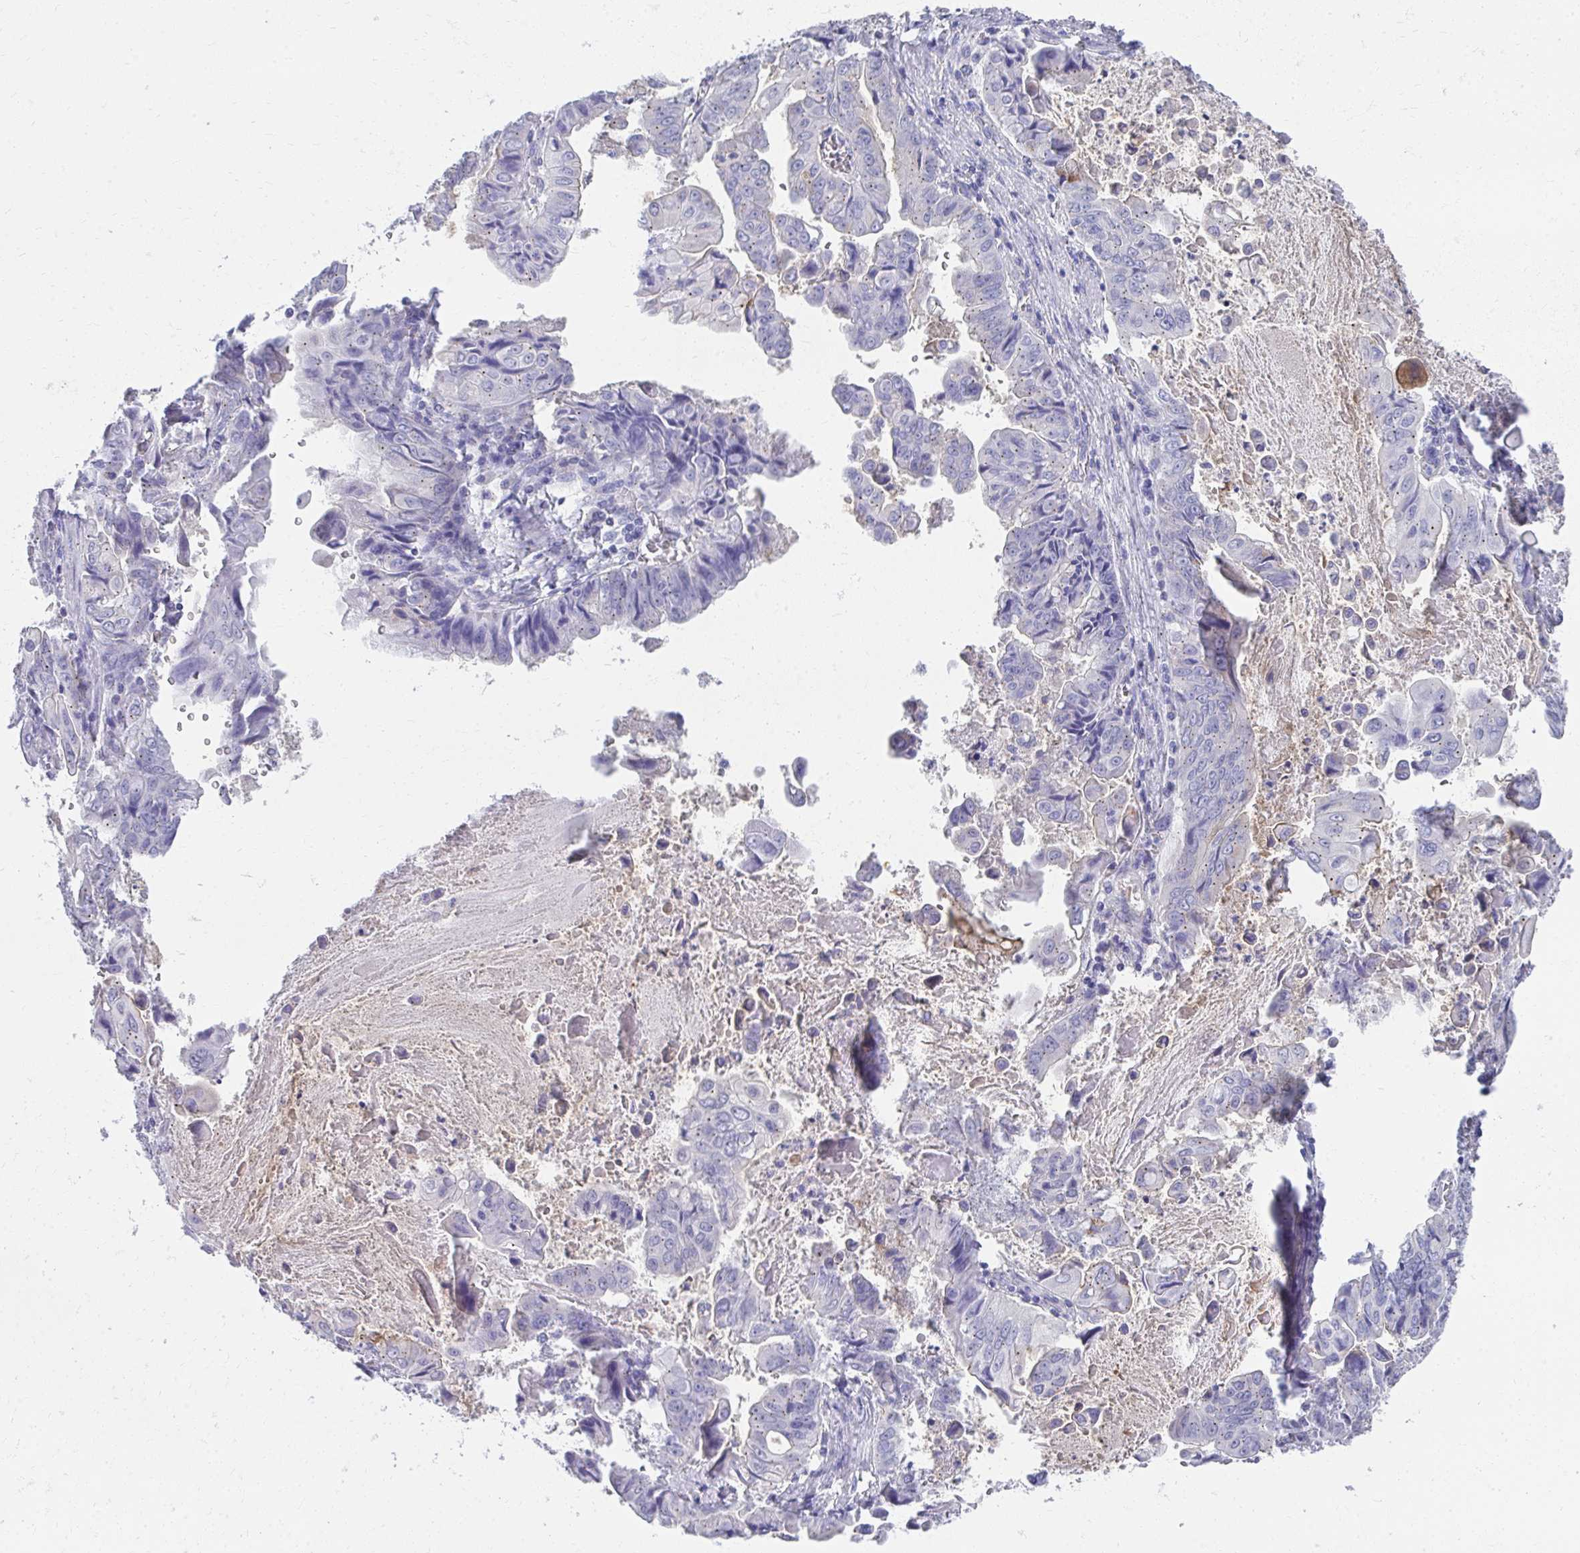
{"staining": {"intensity": "negative", "quantity": "none", "location": "none"}, "tissue": "stomach cancer", "cell_type": "Tumor cells", "image_type": "cancer", "snomed": [{"axis": "morphology", "description": "Adenocarcinoma, NOS"}, {"axis": "topography", "description": "Stomach, upper"}], "caption": "Photomicrograph shows no significant protein positivity in tumor cells of stomach adenocarcinoma. Brightfield microscopy of immunohistochemistry (IHC) stained with DAB (brown) and hematoxylin (blue), captured at high magnification.", "gene": "TMPRSS2", "patient": {"sex": "male", "age": 80}}